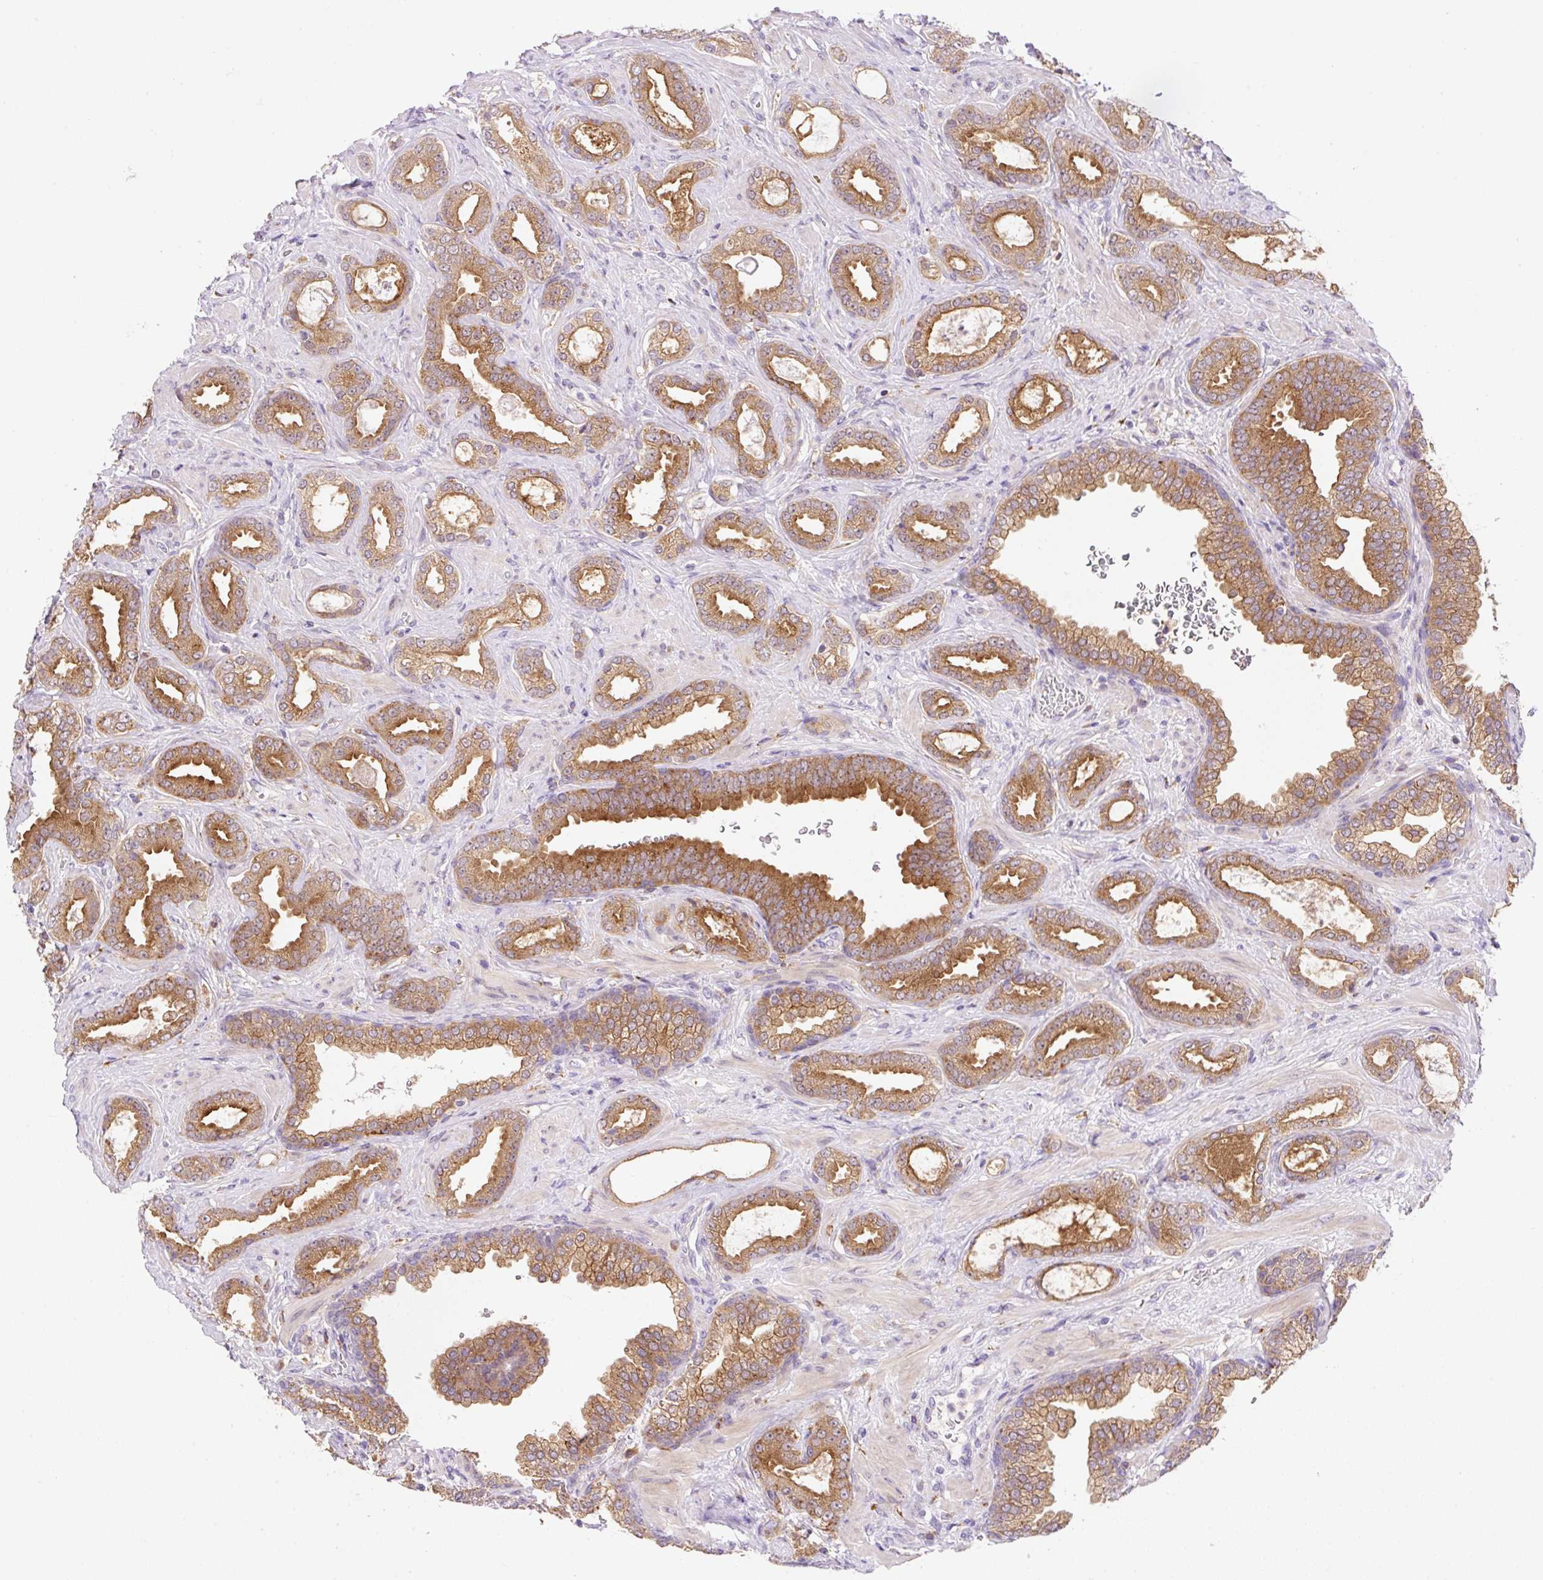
{"staining": {"intensity": "moderate", "quantity": ">75%", "location": "cytoplasmic/membranous"}, "tissue": "prostate cancer", "cell_type": "Tumor cells", "image_type": "cancer", "snomed": [{"axis": "morphology", "description": "Adenocarcinoma, High grade"}, {"axis": "topography", "description": "Prostate"}], "caption": "Immunohistochemical staining of human prostate high-grade adenocarcinoma displays medium levels of moderate cytoplasmic/membranous protein positivity in approximately >75% of tumor cells.", "gene": "CEBPZOS", "patient": {"sex": "male", "age": 58}}